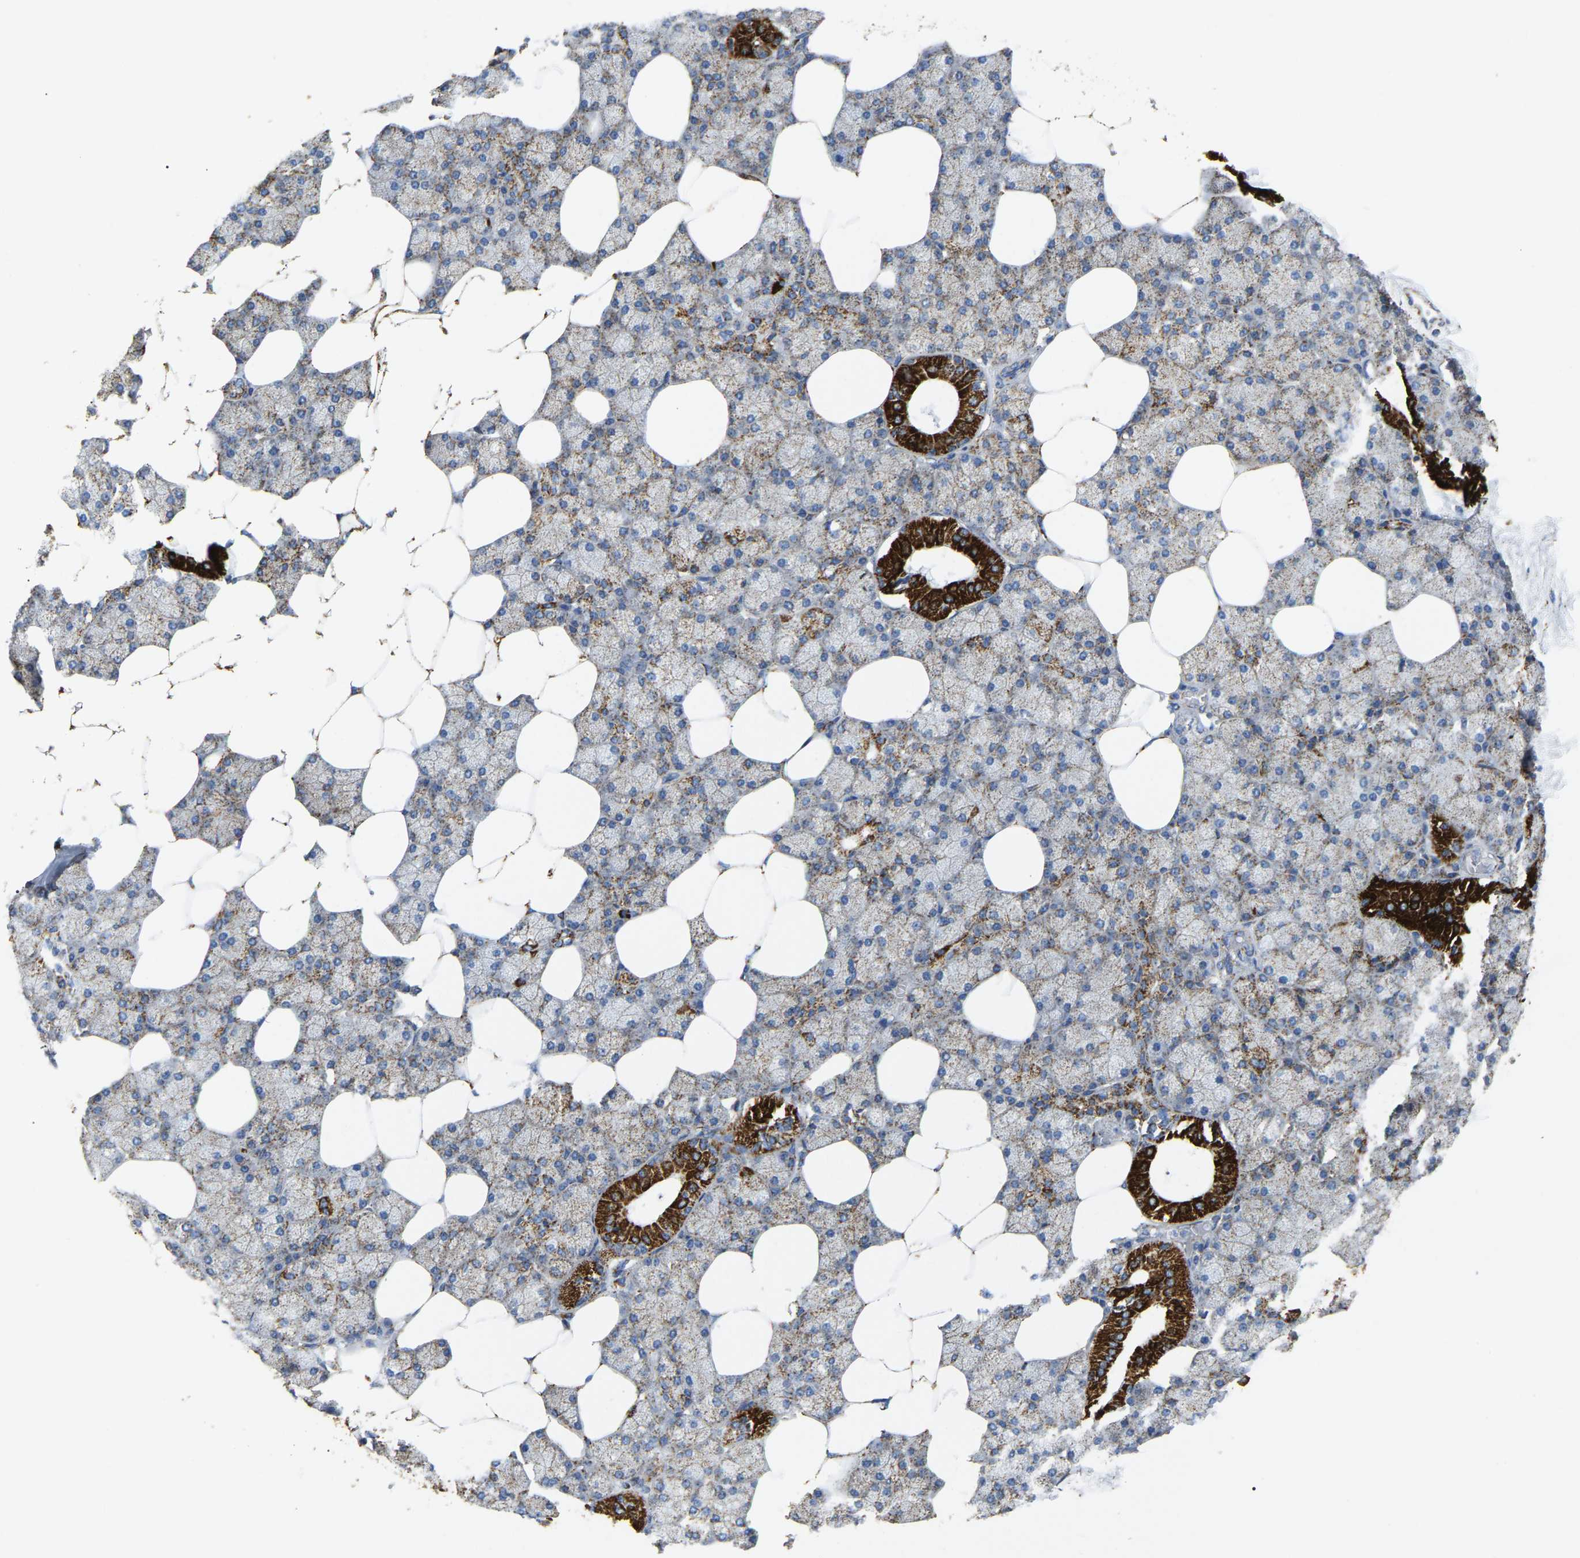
{"staining": {"intensity": "strong", "quantity": "25%-75%", "location": "cytoplasmic/membranous"}, "tissue": "salivary gland", "cell_type": "Glandular cells", "image_type": "normal", "snomed": [{"axis": "morphology", "description": "Normal tissue, NOS"}, {"axis": "topography", "description": "Salivary gland"}], "caption": "Salivary gland was stained to show a protein in brown. There is high levels of strong cytoplasmic/membranous staining in about 25%-75% of glandular cells. The protein of interest is stained brown, and the nuclei are stained in blue (DAB IHC with brightfield microscopy, high magnification).", "gene": "HIBADH", "patient": {"sex": "male", "age": 62}}